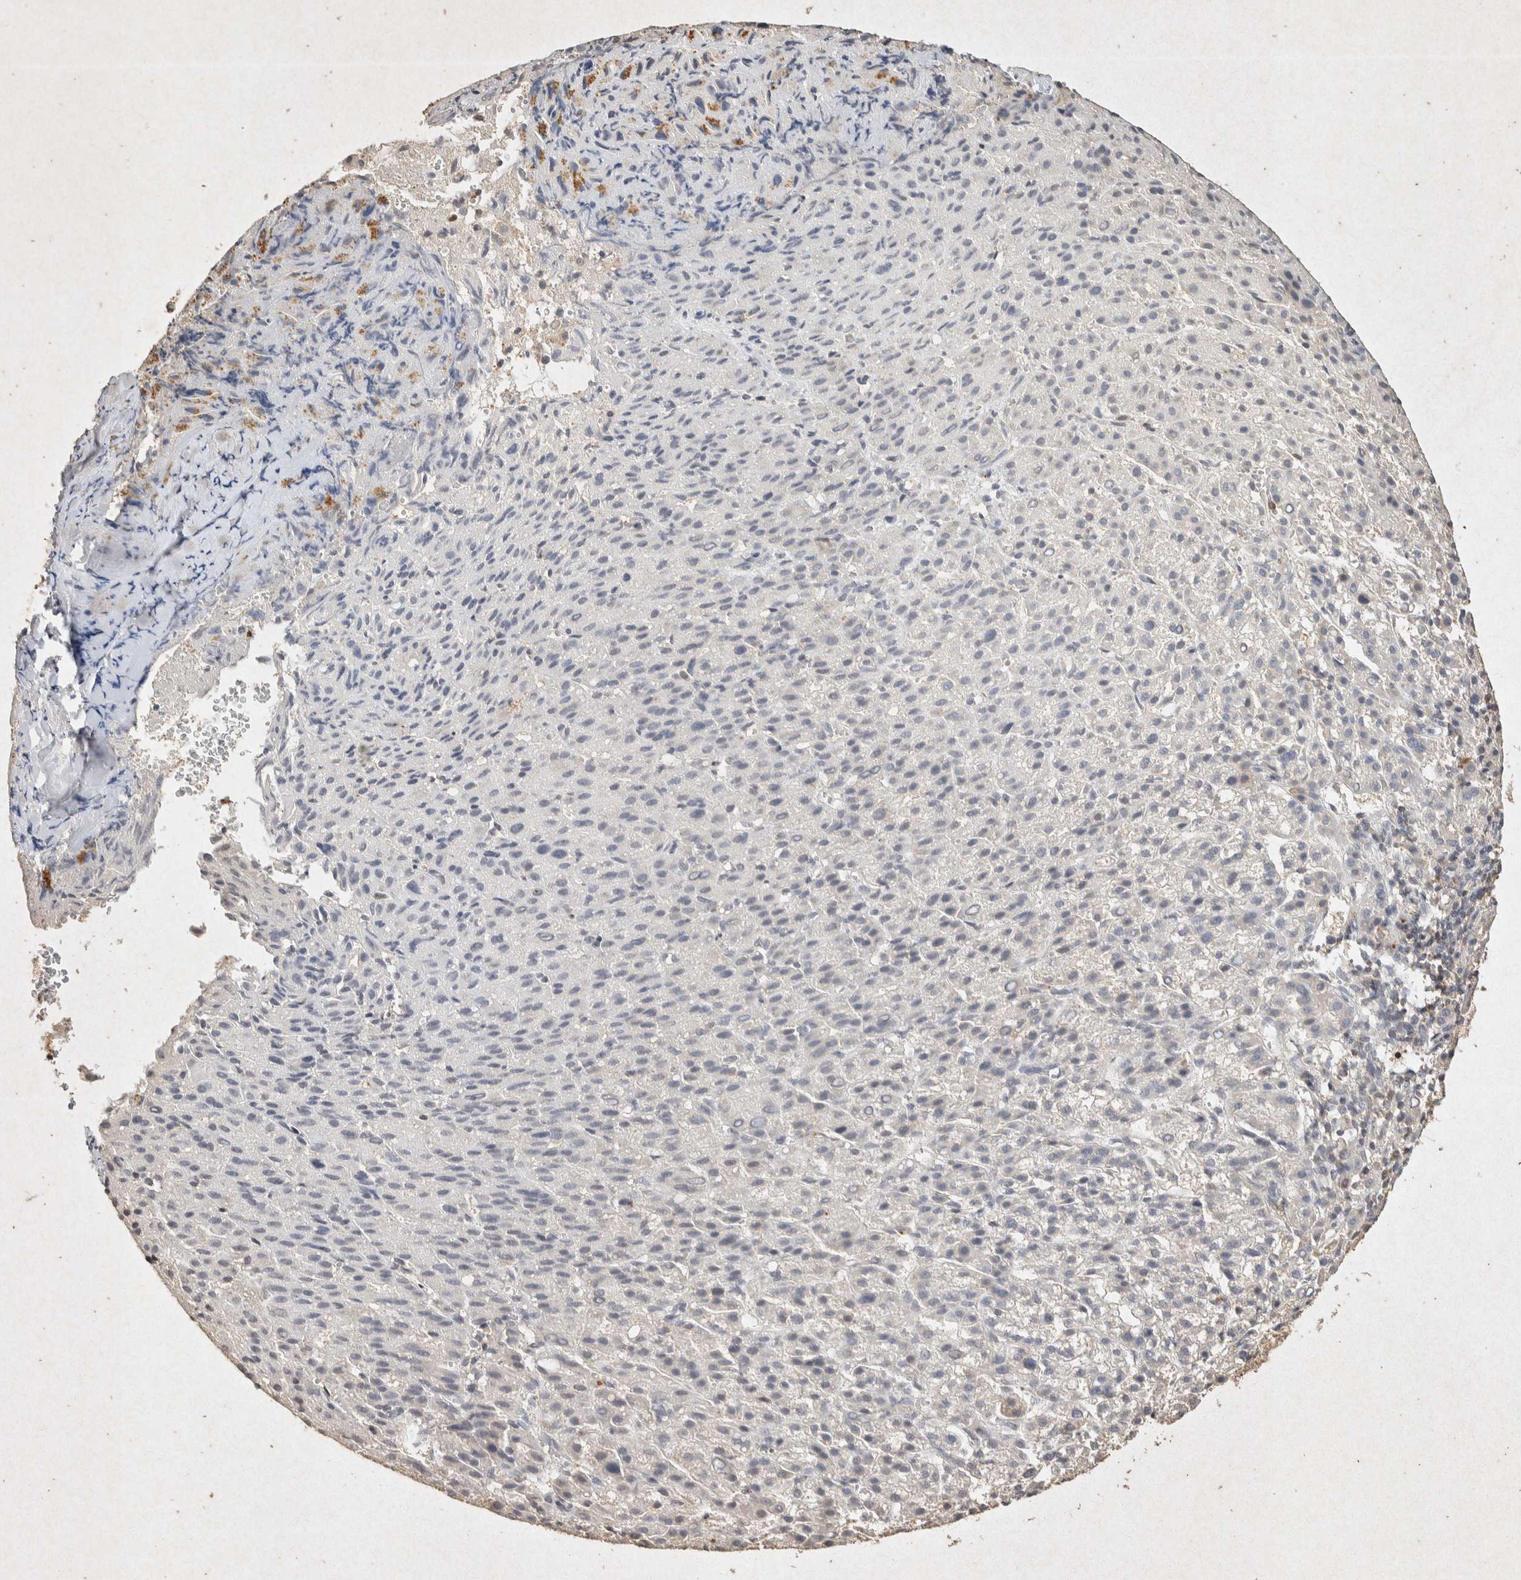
{"staining": {"intensity": "negative", "quantity": "none", "location": "none"}, "tissue": "liver cancer", "cell_type": "Tumor cells", "image_type": "cancer", "snomed": [{"axis": "morphology", "description": "Carcinoma, Hepatocellular, NOS"}, {"axis": "topography", "description": "Liver"}], "caption": "This is an IHC photomicrograph of hepatocellular carcinoma (liver). There is no positivity in tumor cells.", "gene": "RAC2", "patient": {"sex": "female", "age": 58}}